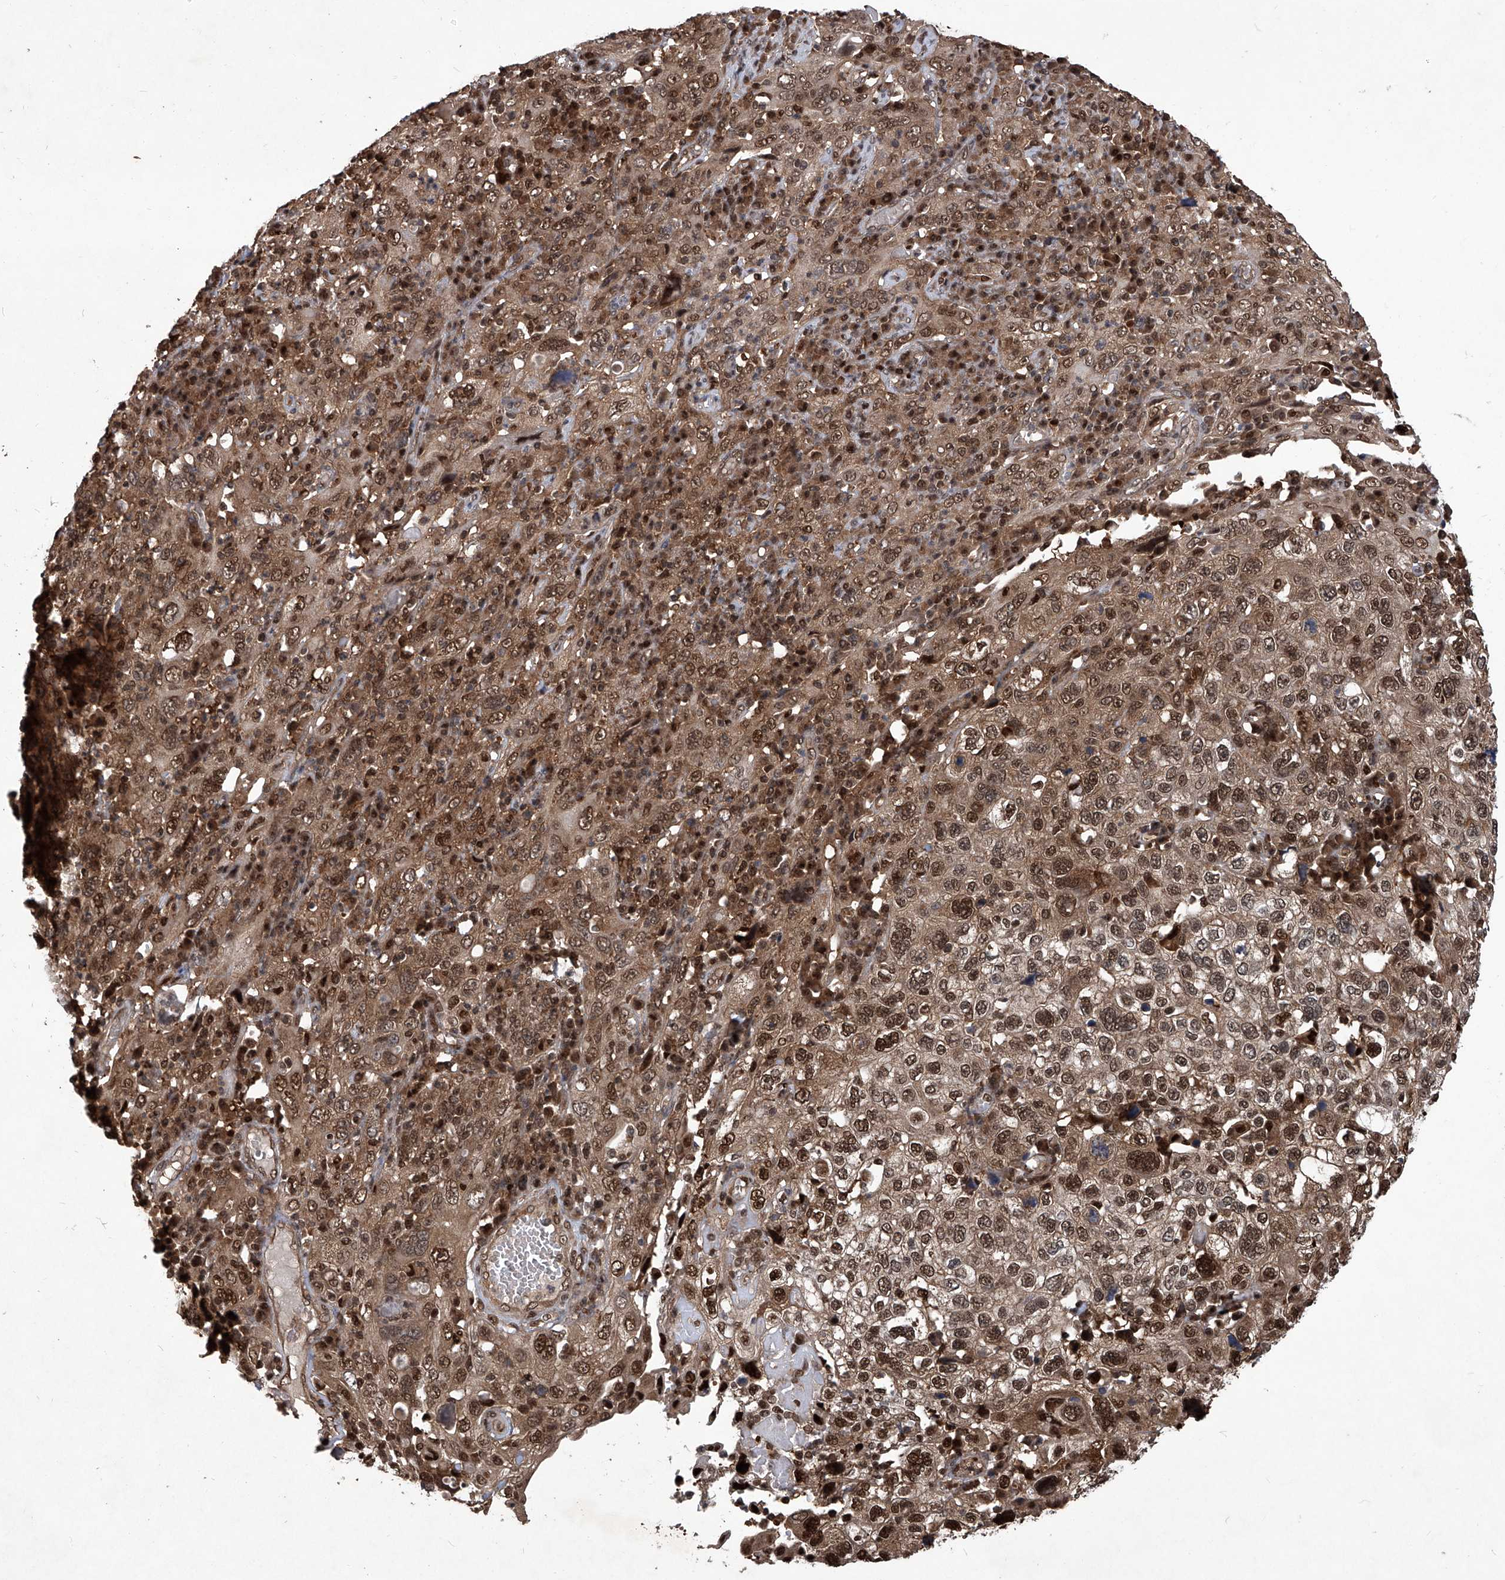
{"staining": {"intensity": "moderate", "quantity": ">75%", "location": "cytoplasmic/membranous,nuclear"}, "tissue": "cervical cancer", "cell_type": "Tumor cells", "image_type": "cancer", "snomed": [{"axis": "morphology", "description": "Squamous cell carcinoma, NOS"}, {"axis": "topography", "description": "Cervix"}], "caption": "Brown immunohistochemical staining in cervical cancer reveals moderate cytoplasmic/membranous and nuclear expression in about >75% of tumor cells. (DAB (3,3'-diaminobenzidine) IHC with brightfield microscopy, high magnification).", "gene": "PSMB1", "patient": {"sex": "female", "age": 46}}